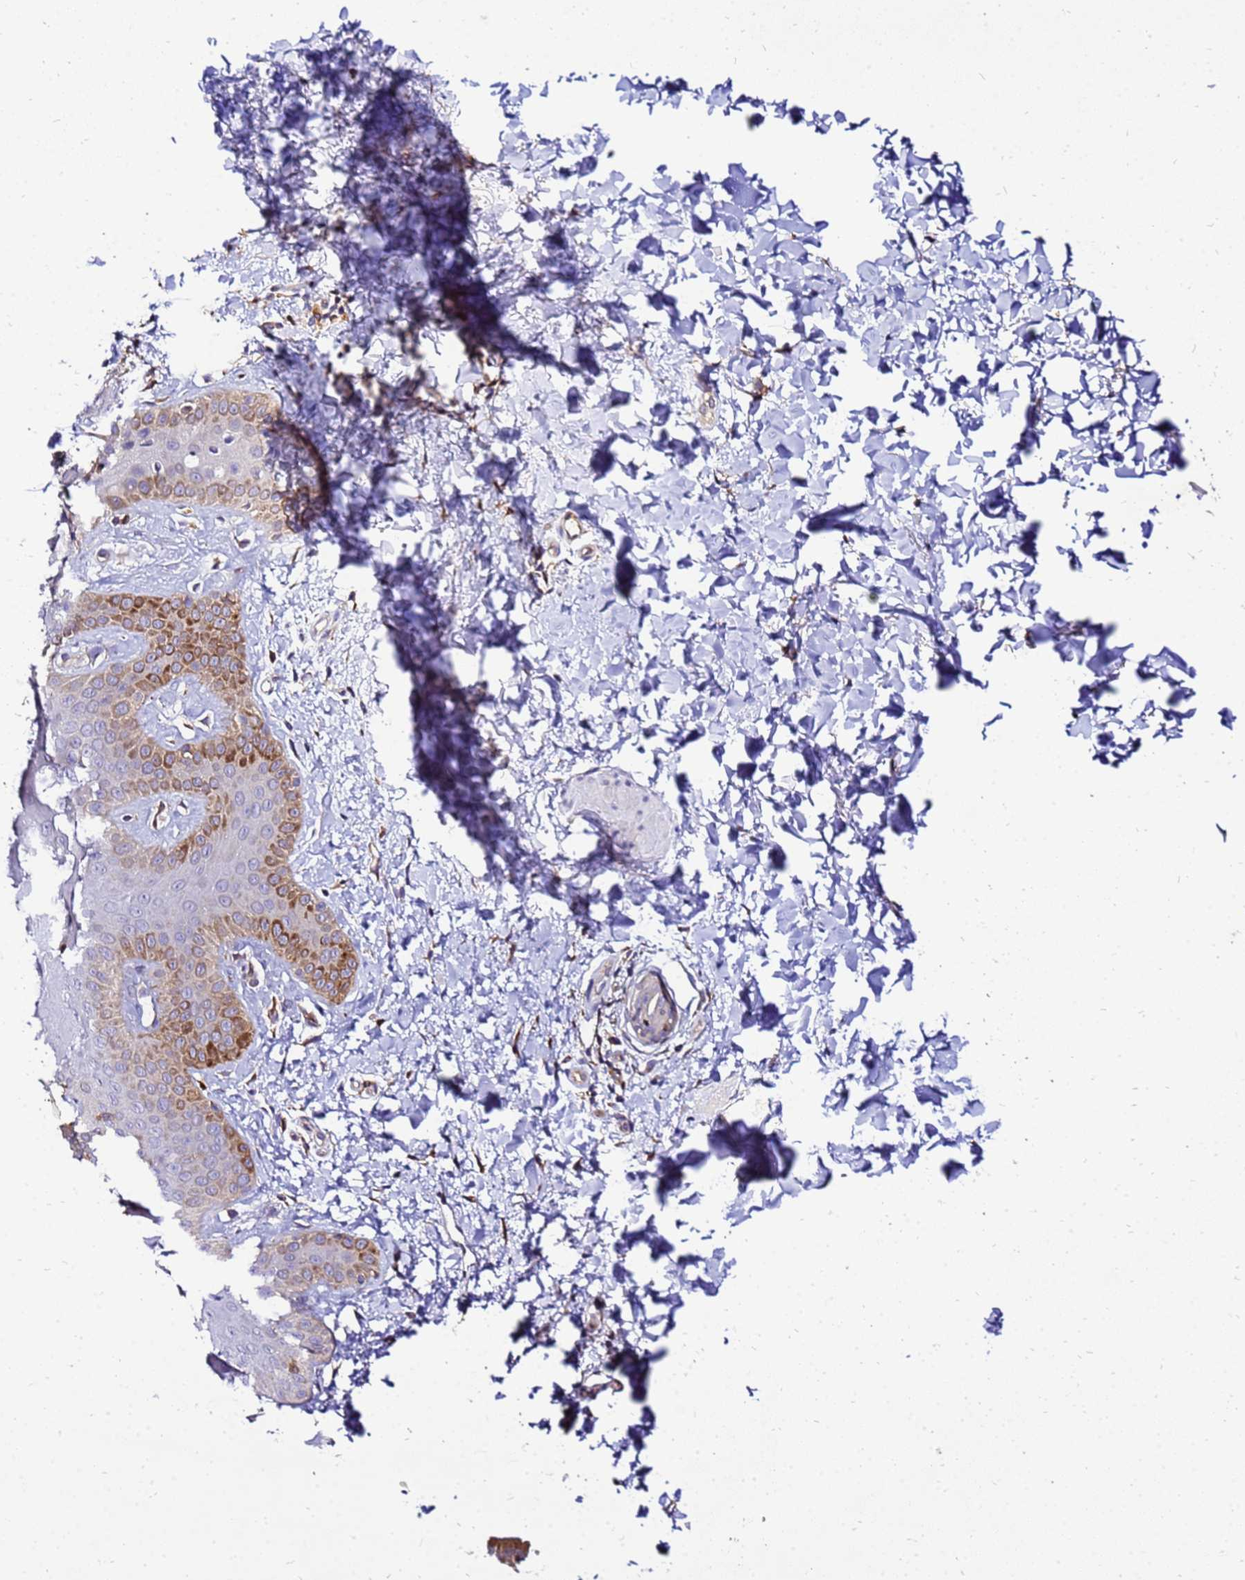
{"staining": {"intensity": "moderate", "quantity": "25%-75%", "location": "cytoplasmic/membranous"}, "tissue": "skin", "cell_type": "Epidermal cells", "image_type": "normal", "snomed": [{"axis": "morphology", "description": "Normal tissue, NOS"}, {"axis": "morphology", "description": "Neoplasm, malignant, NOS"}, {"axis": "topography", "description": "Anal"}], "caption": "IHC staining of benign skin, which displays medium levels of moderate cytoplasmic/membranous staining in approximately 25%-75% of epidermal cells indicating moderate cytoplasmic/membranous protein expression. The staining was performed using DAB (brown) for protein detection and nuclei were counterstained in hematoxylin (blue).", "gene": "ADPGK", "patient": {"sex": "male", "age": 47}}